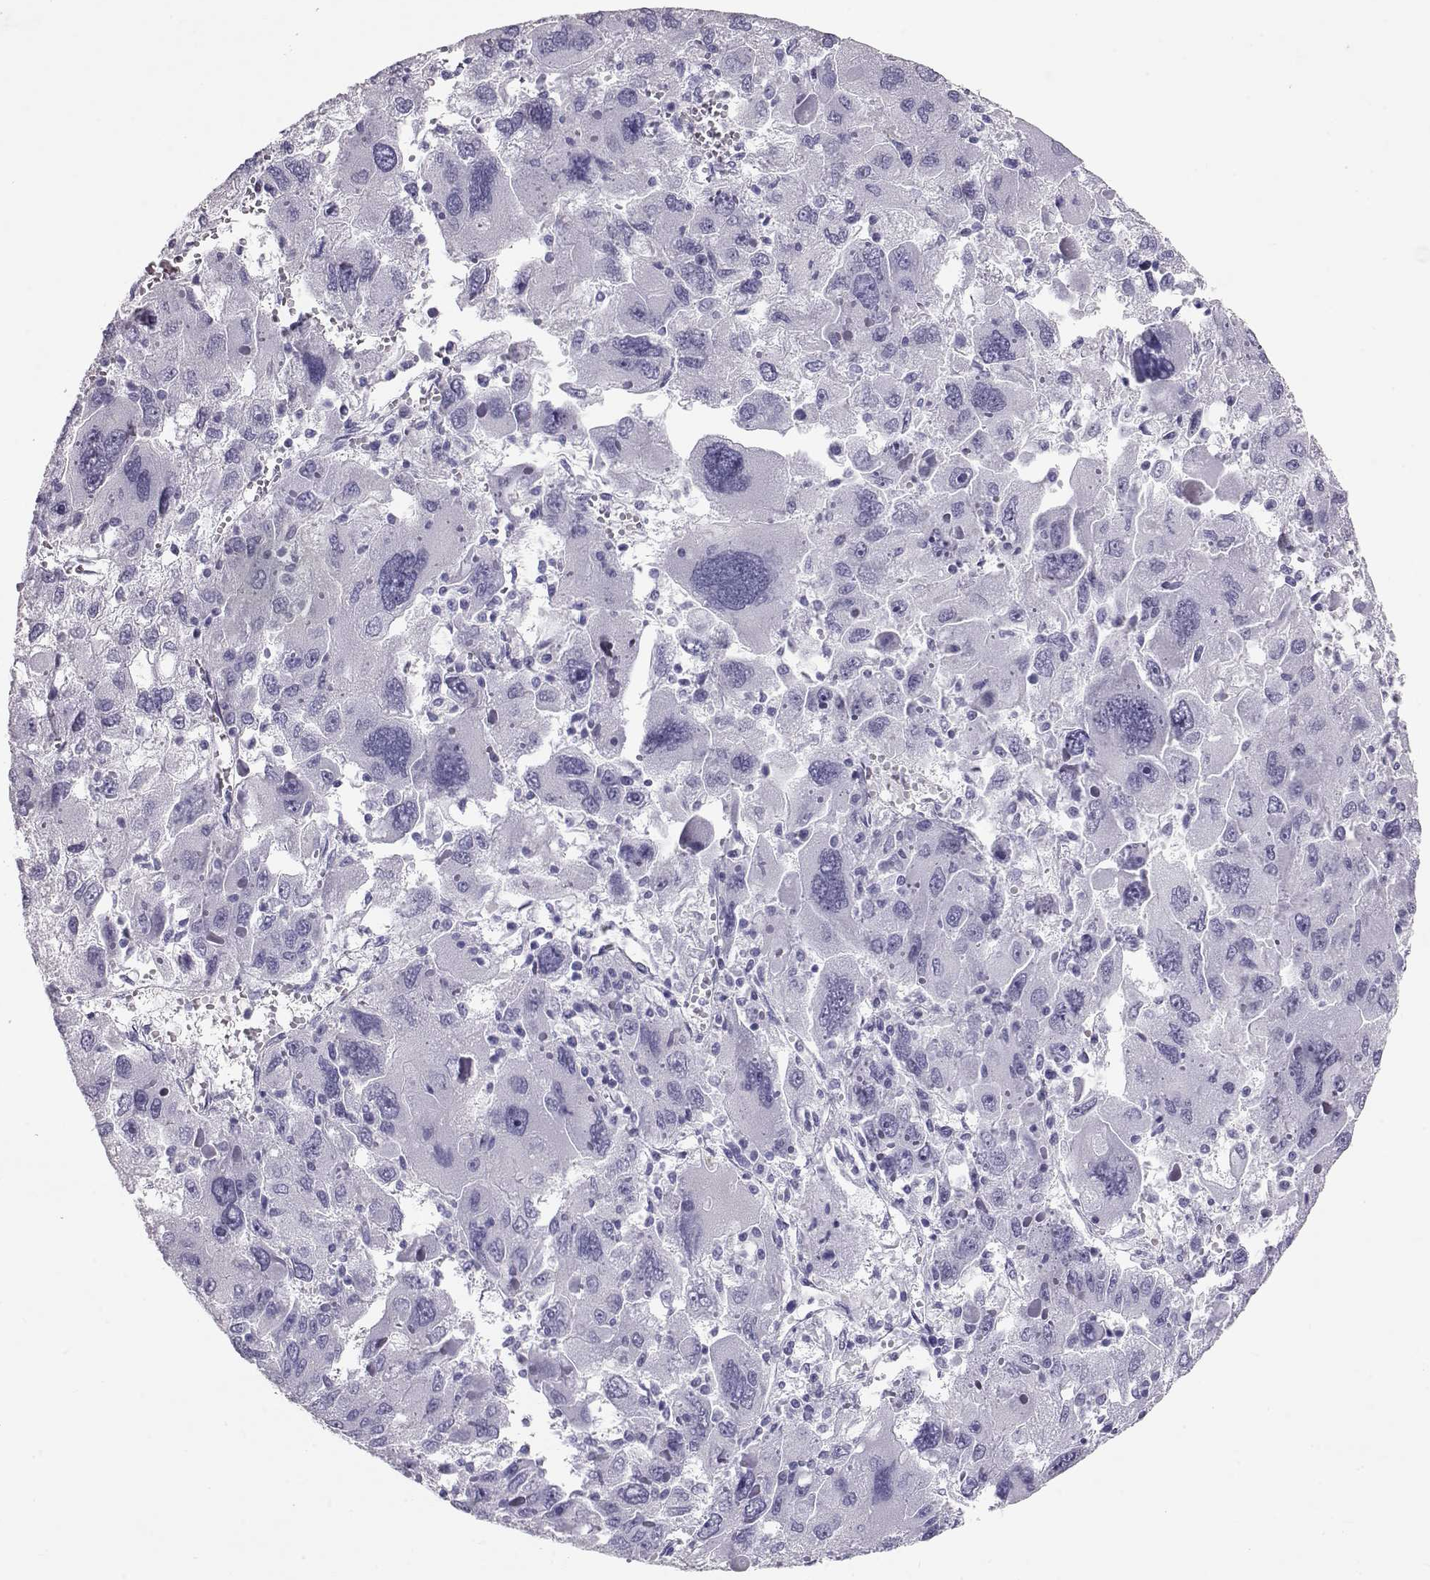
{"staining": {"intensity": "negative", "quantity": "none", "location": "none"}, "tissue": "liver cancer", "cell_type": "Tumor cells", "image_type": "cancer", "snomed": [{"axis": "morphology", "description": "Carcinoma, Hepatocellular, NOS"}, {"axis": "topography", "description": "Liver"}], "caption": "Tumor cells are negative for protein expression in human liver cancer (hepatocellular carcinoma). Nuclei are stained in blue.", "gene": "RD3", "patient": {"sex": "female", "age": 41}}